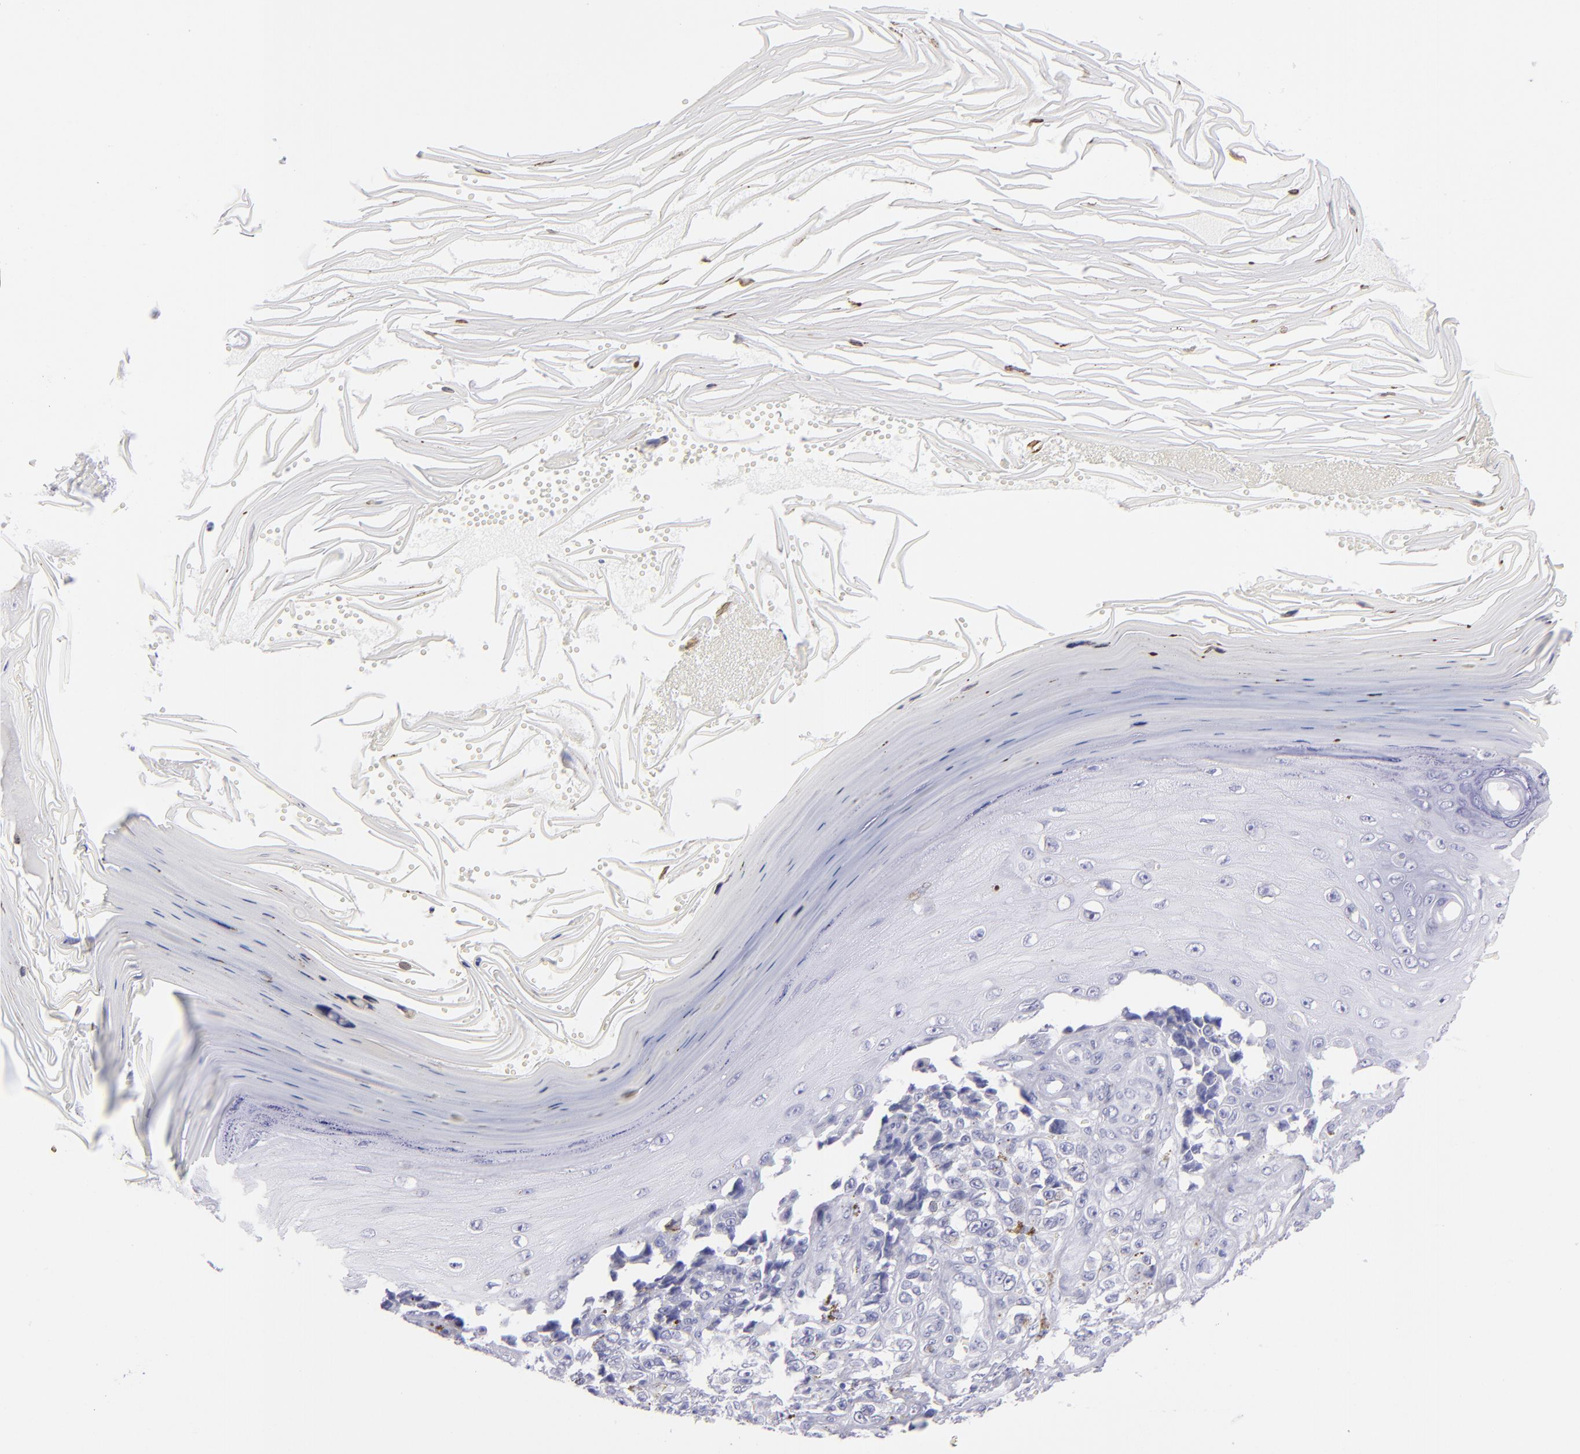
{"staining": {"intensity": "negative", "quantity": "none", "location": "none"}, "tissue": "melanoma", "cell_type": "Tumor cells", "image_type": "cancer", "snomed": [{"axis": "morphology", "description": "Malignant melanoma, NOS"}, {"axis": "topography", "description": "Skin"}], "caption": "IHC histopathology image of neoplastic tissue: human malignant melanoma stained with DAB (3,3'-diaminobenzidine) demonstrates no significant protein expression in tumor cells.", "gene": "PRPH", "patient": {"sex": "female", "age": 82}}